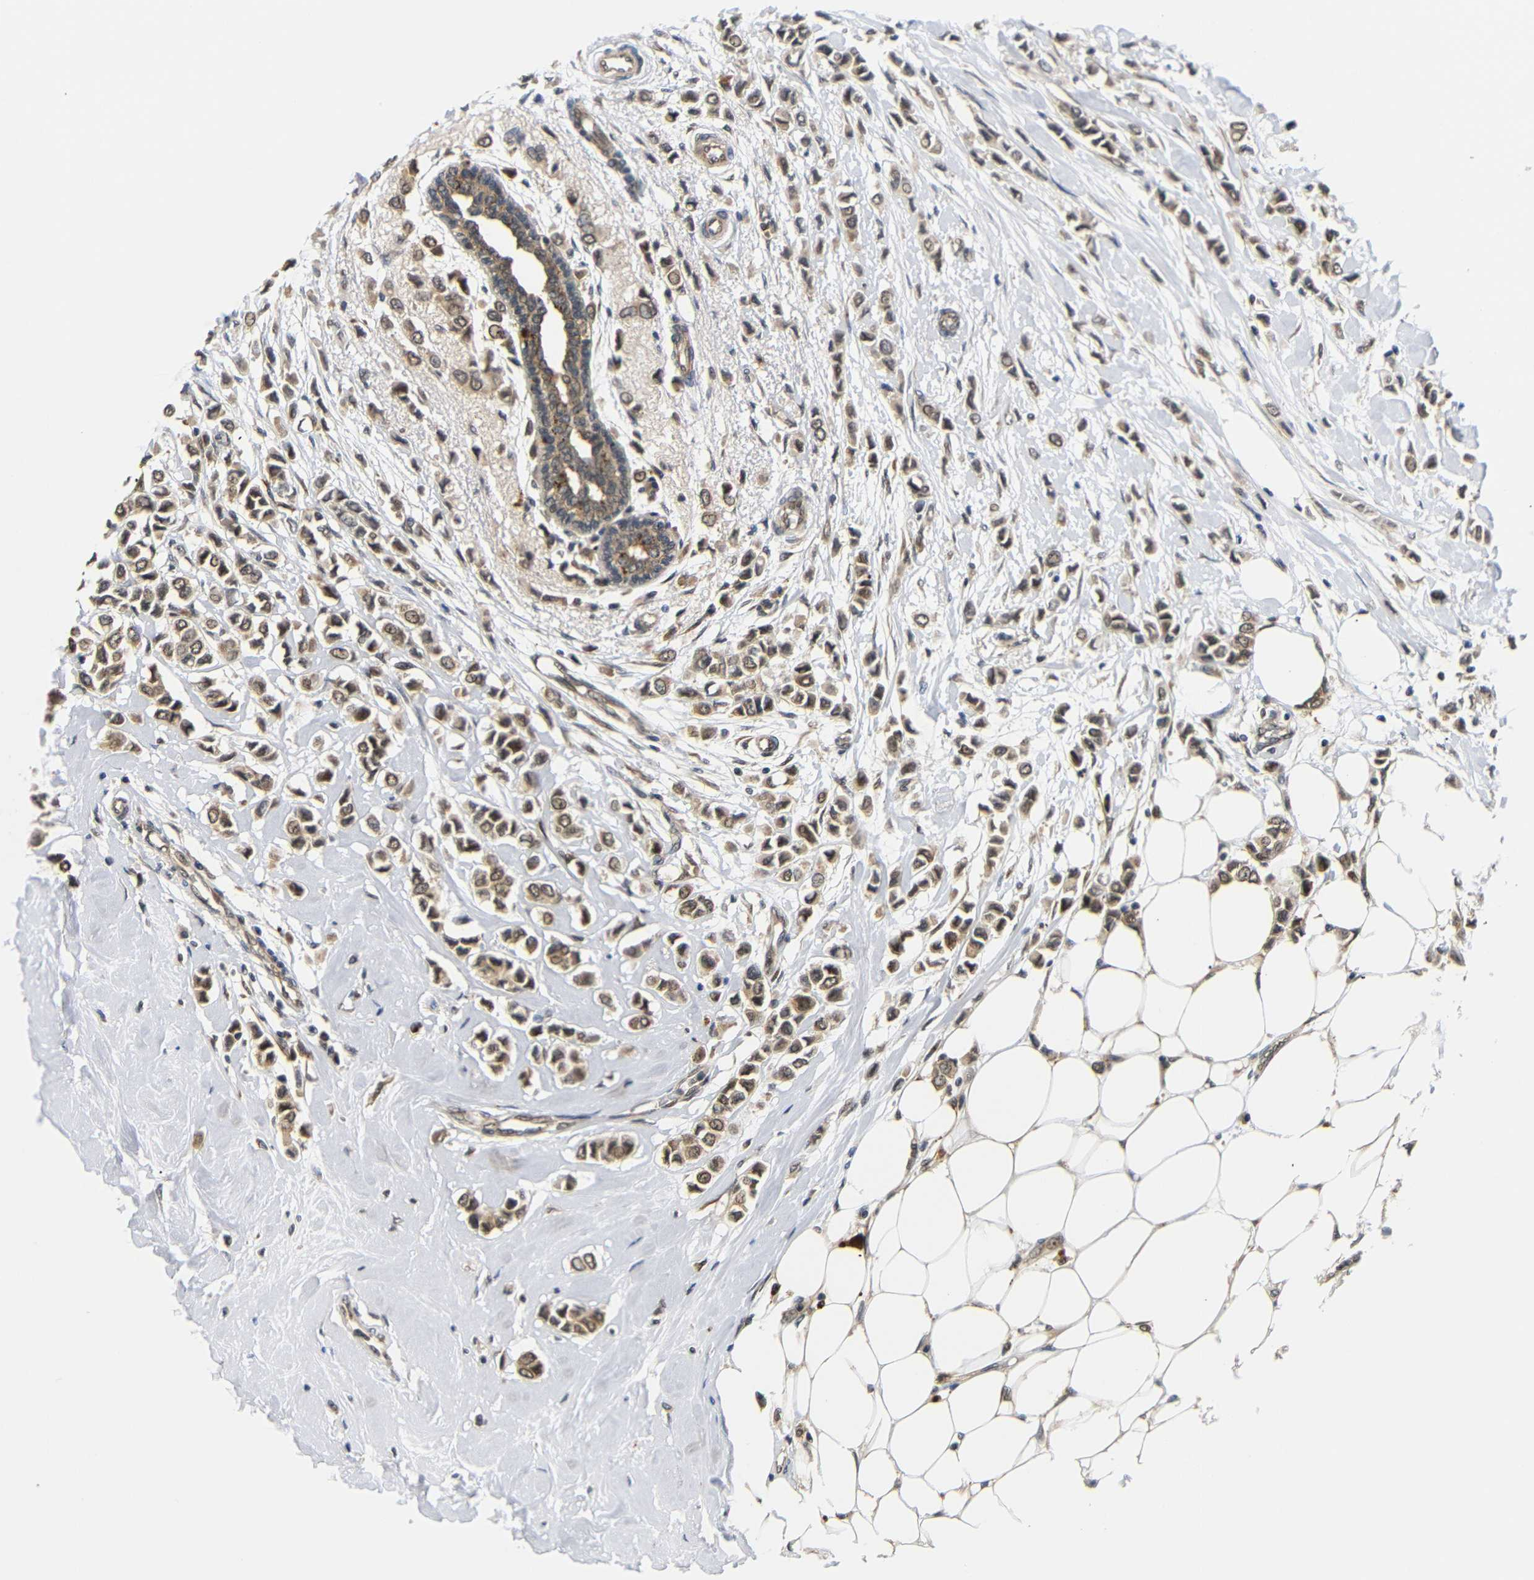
{"staining": {"intensity": "moderate", "quantity": ">75%", "location": "cytoplasmic/membranous,nuclear"}, "tissue": "breast cancer", "cell_type": "Tumor cells", "image_type": "cancer", "snomed": [{"axis": "morphology", "description": "Lobular carcinoma"}, {"axis": "topography", "description": "Breast"}], "caption": "DAB immunohistochemical staining of human lobular carcinoma (breast) demonstrates moderate cytoplasmic/membranous and nuclear protein staining in approximately >75% of tumor cells. (DAB = brown stain, brightfield microscopy at high magnification).", "gene": "GJA5", "patient": {"sex": "female", "age": 51}}